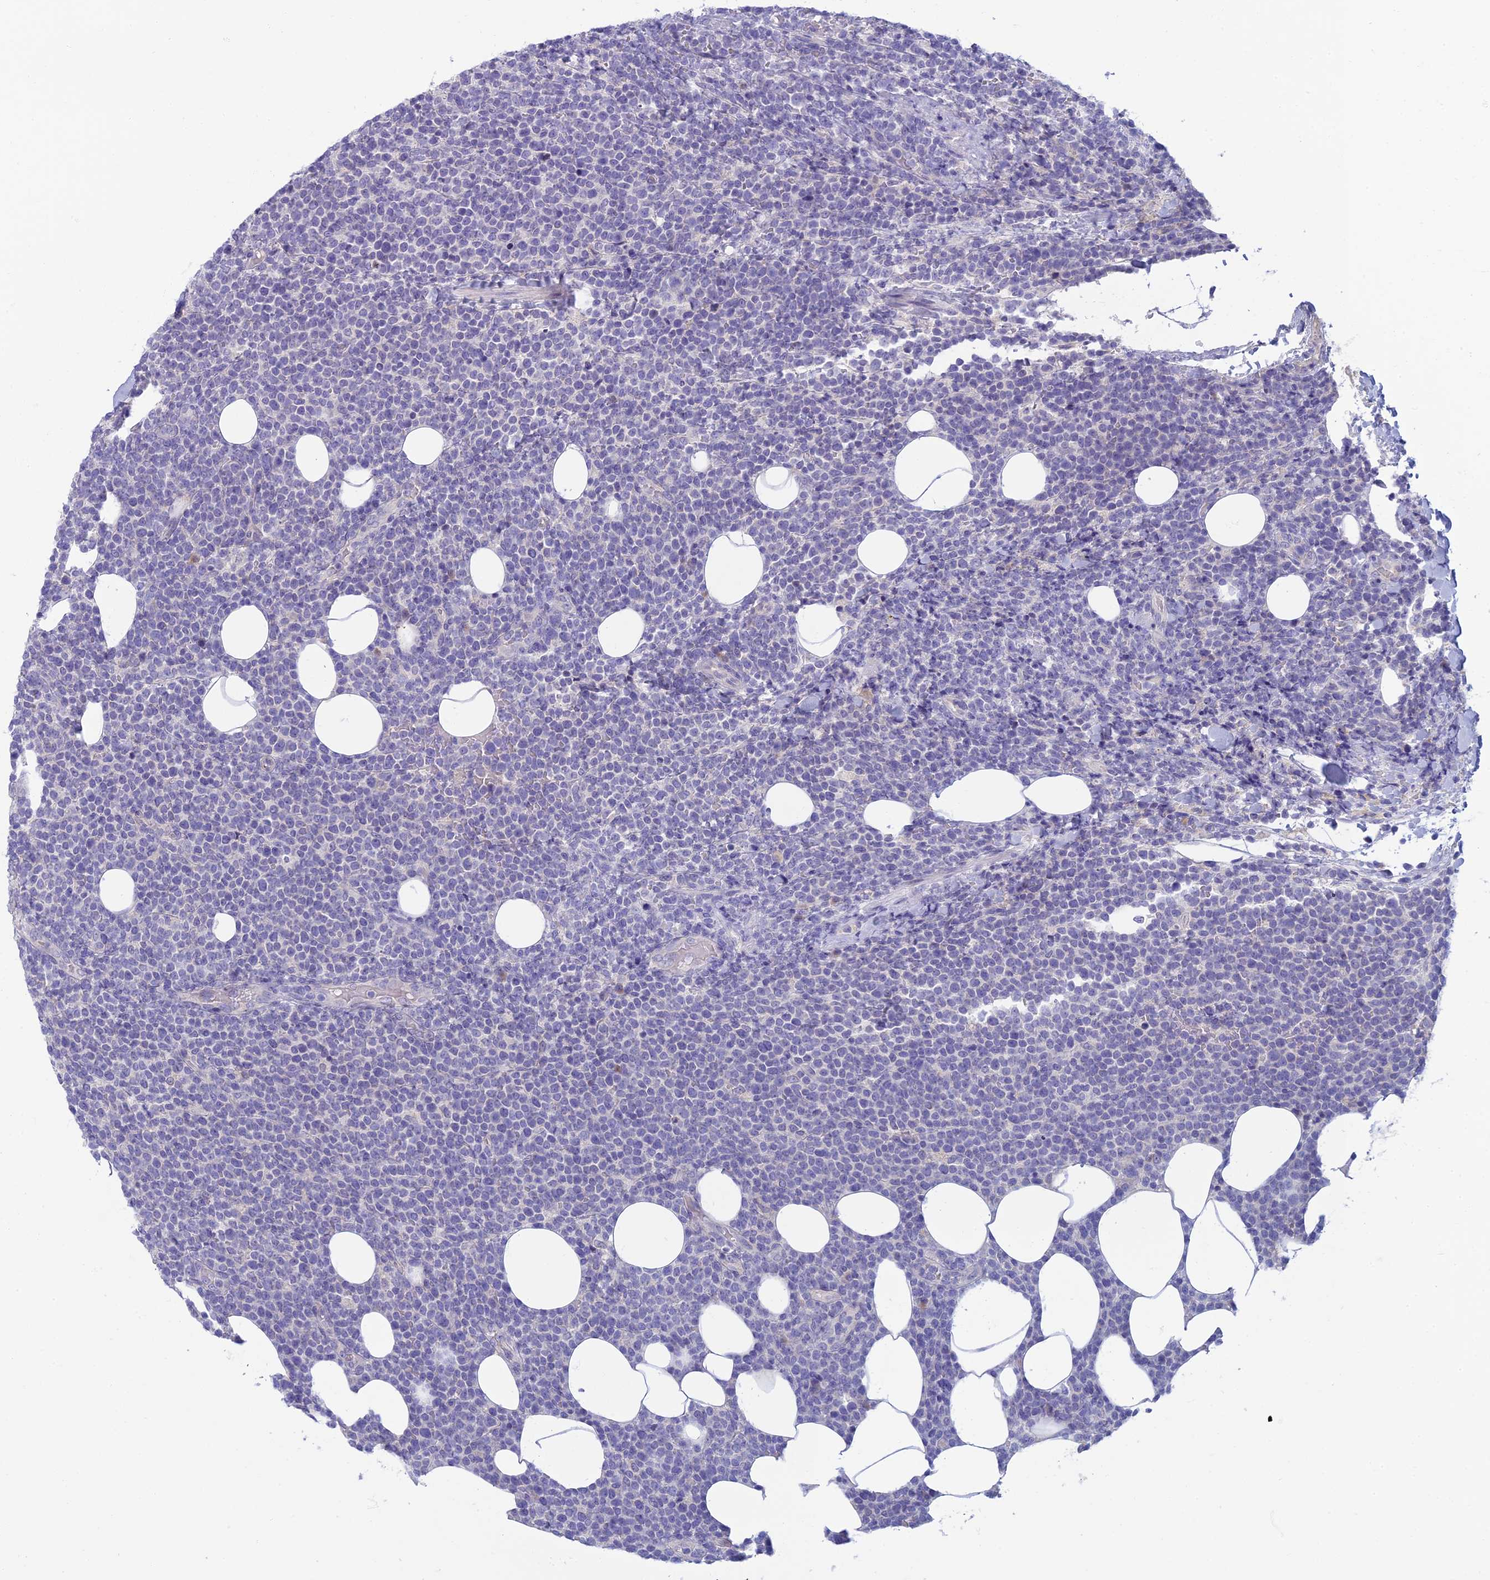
{"staining": {"intensity": "negative", "quantity": "none", "location": "none"}, "tissue": "lymphoma", "cell_type": "Tumor cells", "image_type": "cancer", "snomed": [{"axis": "morphology", "description": "Malignant lymphoma, non-Hodgkin's type, High grade"}, {"axis": "topography", "description": "Lymph node"}], "caption": "The photomicrograph exhibits no staining of tumor cells in lymphoma. Brightfield microscopy of immunohistochemistry stained with DAB (3,3'-diaminobenzidine) (brown) and hematoxylin (blue), captured at high magnification.", "gene": "SLC25A41", "patient": {"sex": "male", "age": 61}}